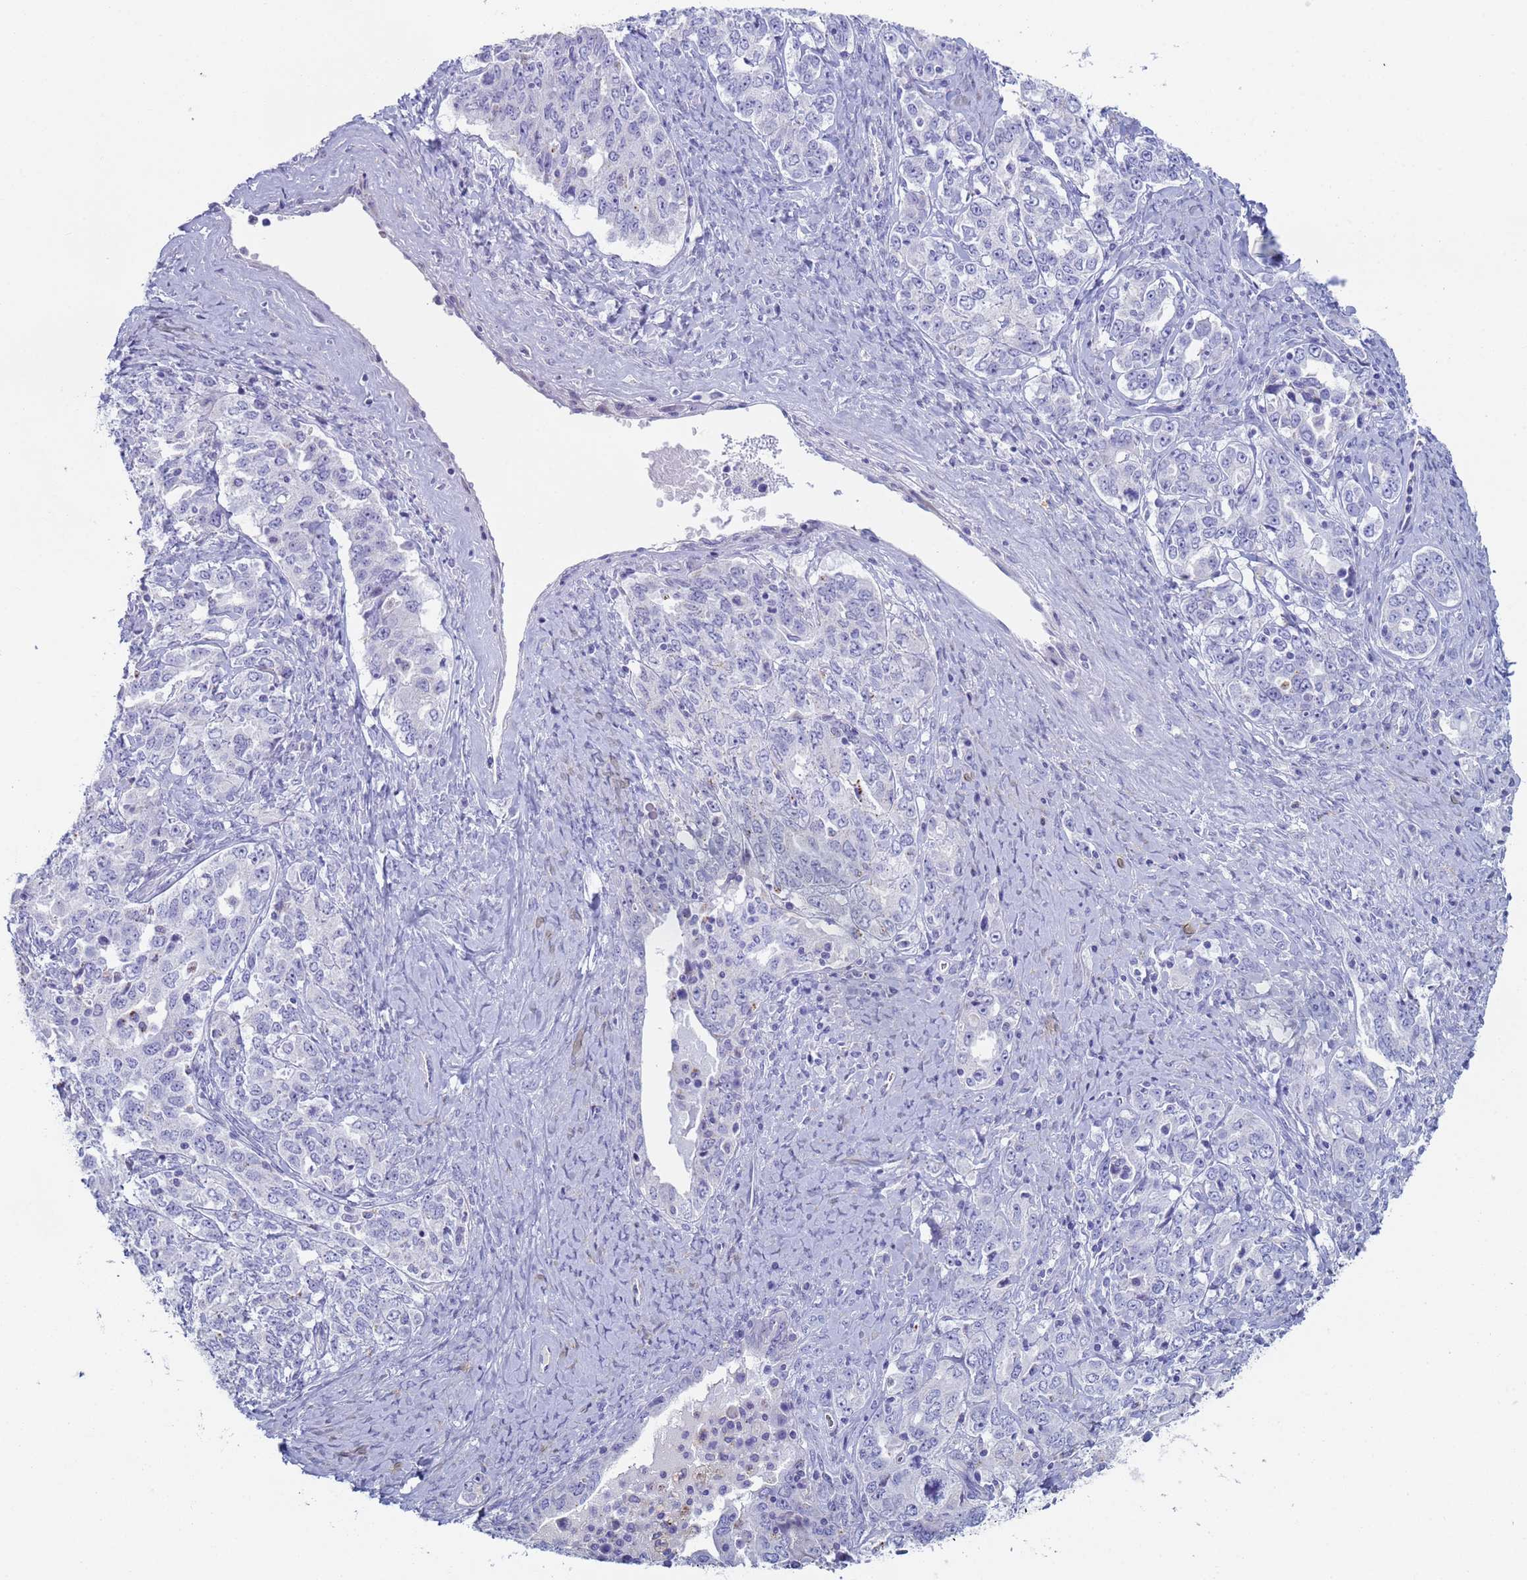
{"staining": {"intensity": "negative", "quantity": "none", "location": "none"}, "tissue": "ovarian cancer", "cell_type": "Tumor cells", "image_type": "cancer", "snomed": [{"axis": "morphology", "description": "Carcinoma, endometroid"}, {"axis": "topography", "description": "Ovary"}], "caption": "The immunohistochemistry (IHC) micrograph has no significant positivity in tumor cells of endometroid carcinoma (ovarian) tissue.", "gene": "CR1", "patient": {"sex": "female", "age": 62}}